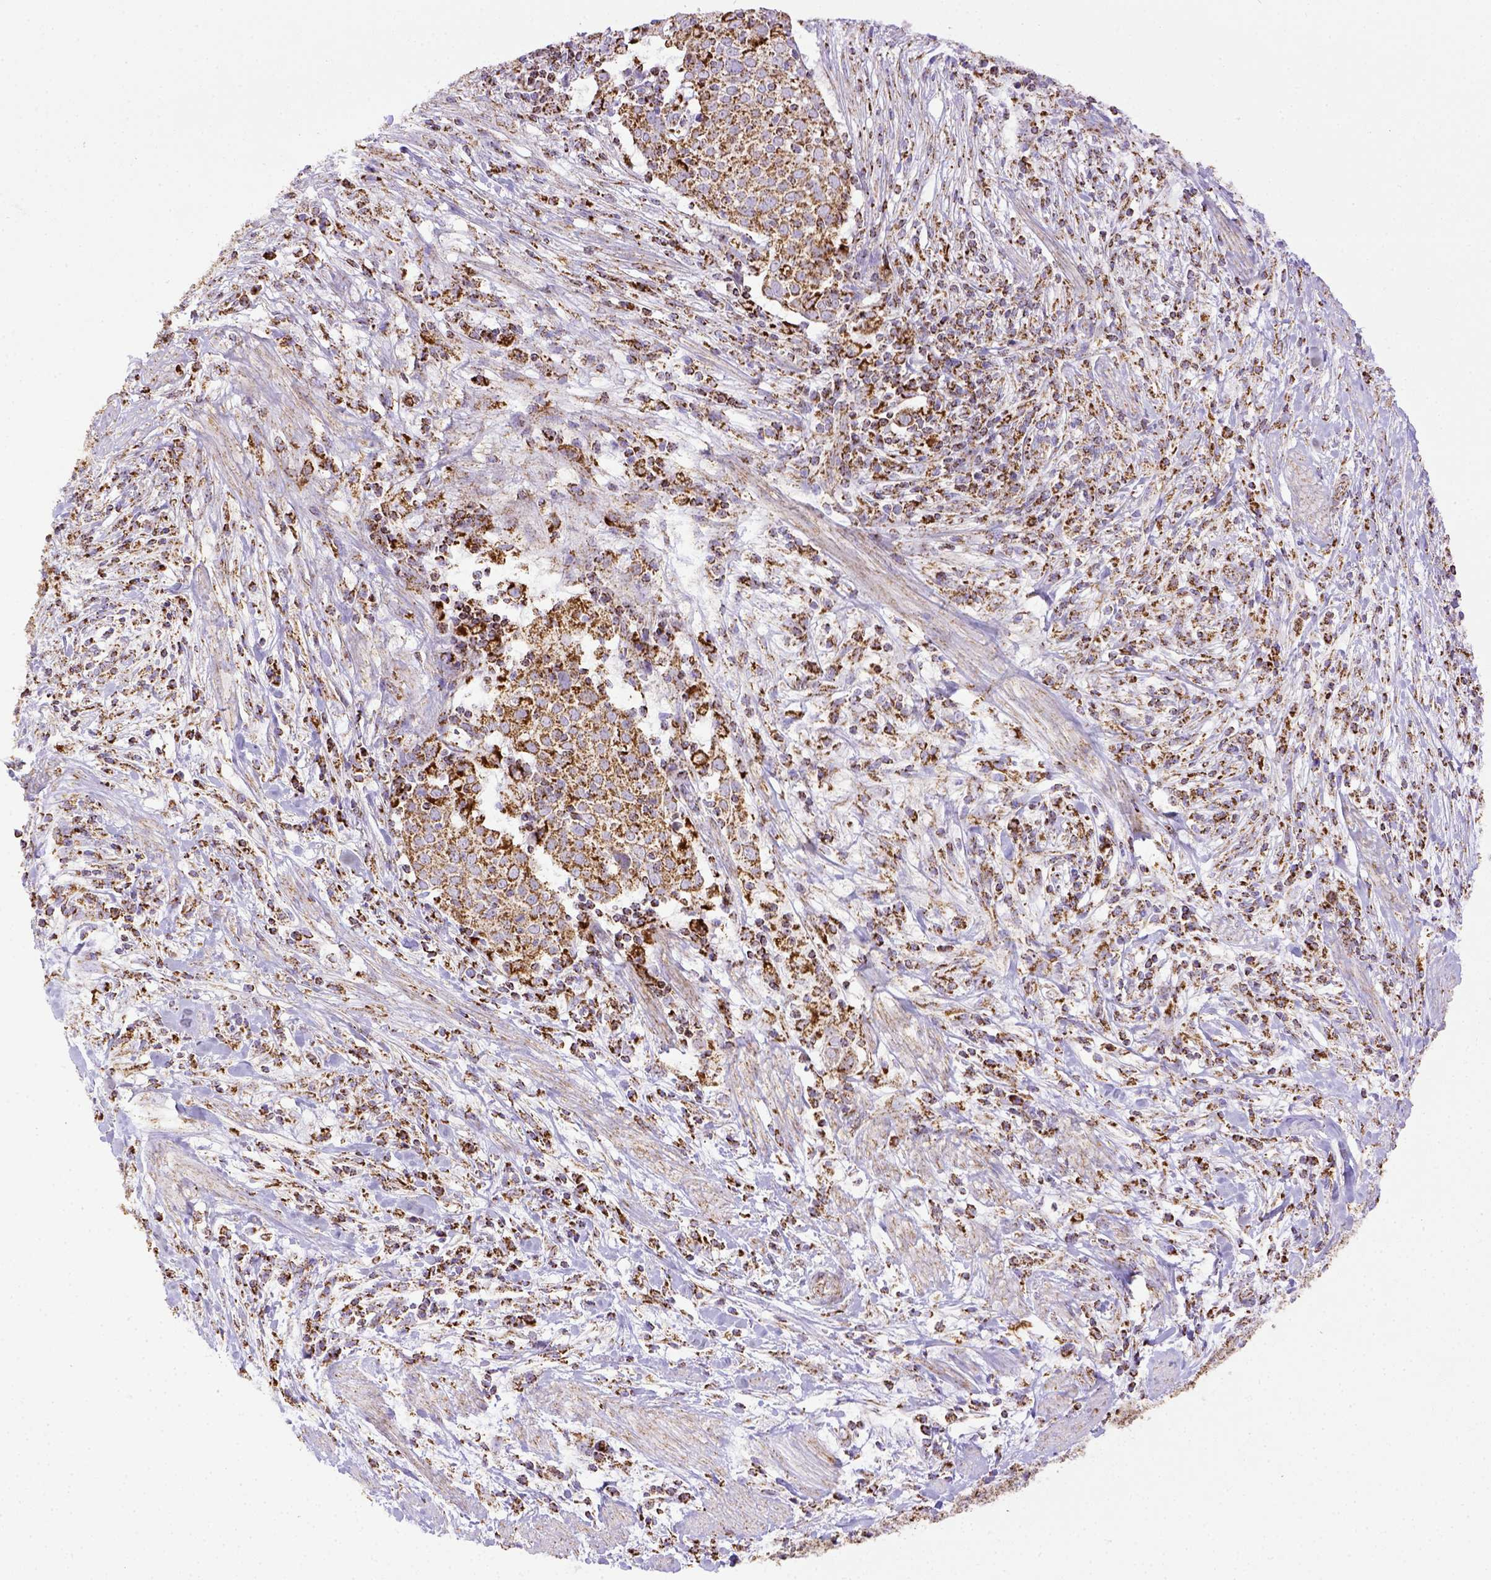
{"staining": {"intensity": "moderate", "quantity": ">75%", "location": "cytoplasmic/membranous"}, "tissue": "cervical cancer", "cell_type": "Tumor cells", "image_type": "cancer", "snomed": [{"axis": "morphology", "description": "Squamous cell carcinoma, NOS"}, {"axis": "topography", "description": "Cervix"}], "caption": "High-magnification brightfield microscopy of squamous cell carcinoma (cervical) stained with DAB (3,3'-diaminobenzidine) (brown) and counterstained with hematoxylin (blue). tumor cells exhibit moderate cytoplasmic/membranous expression is seen in about>75% of cells.", "gene": "MT-CO1", "patient": {"sex": "female", "age": 39}}